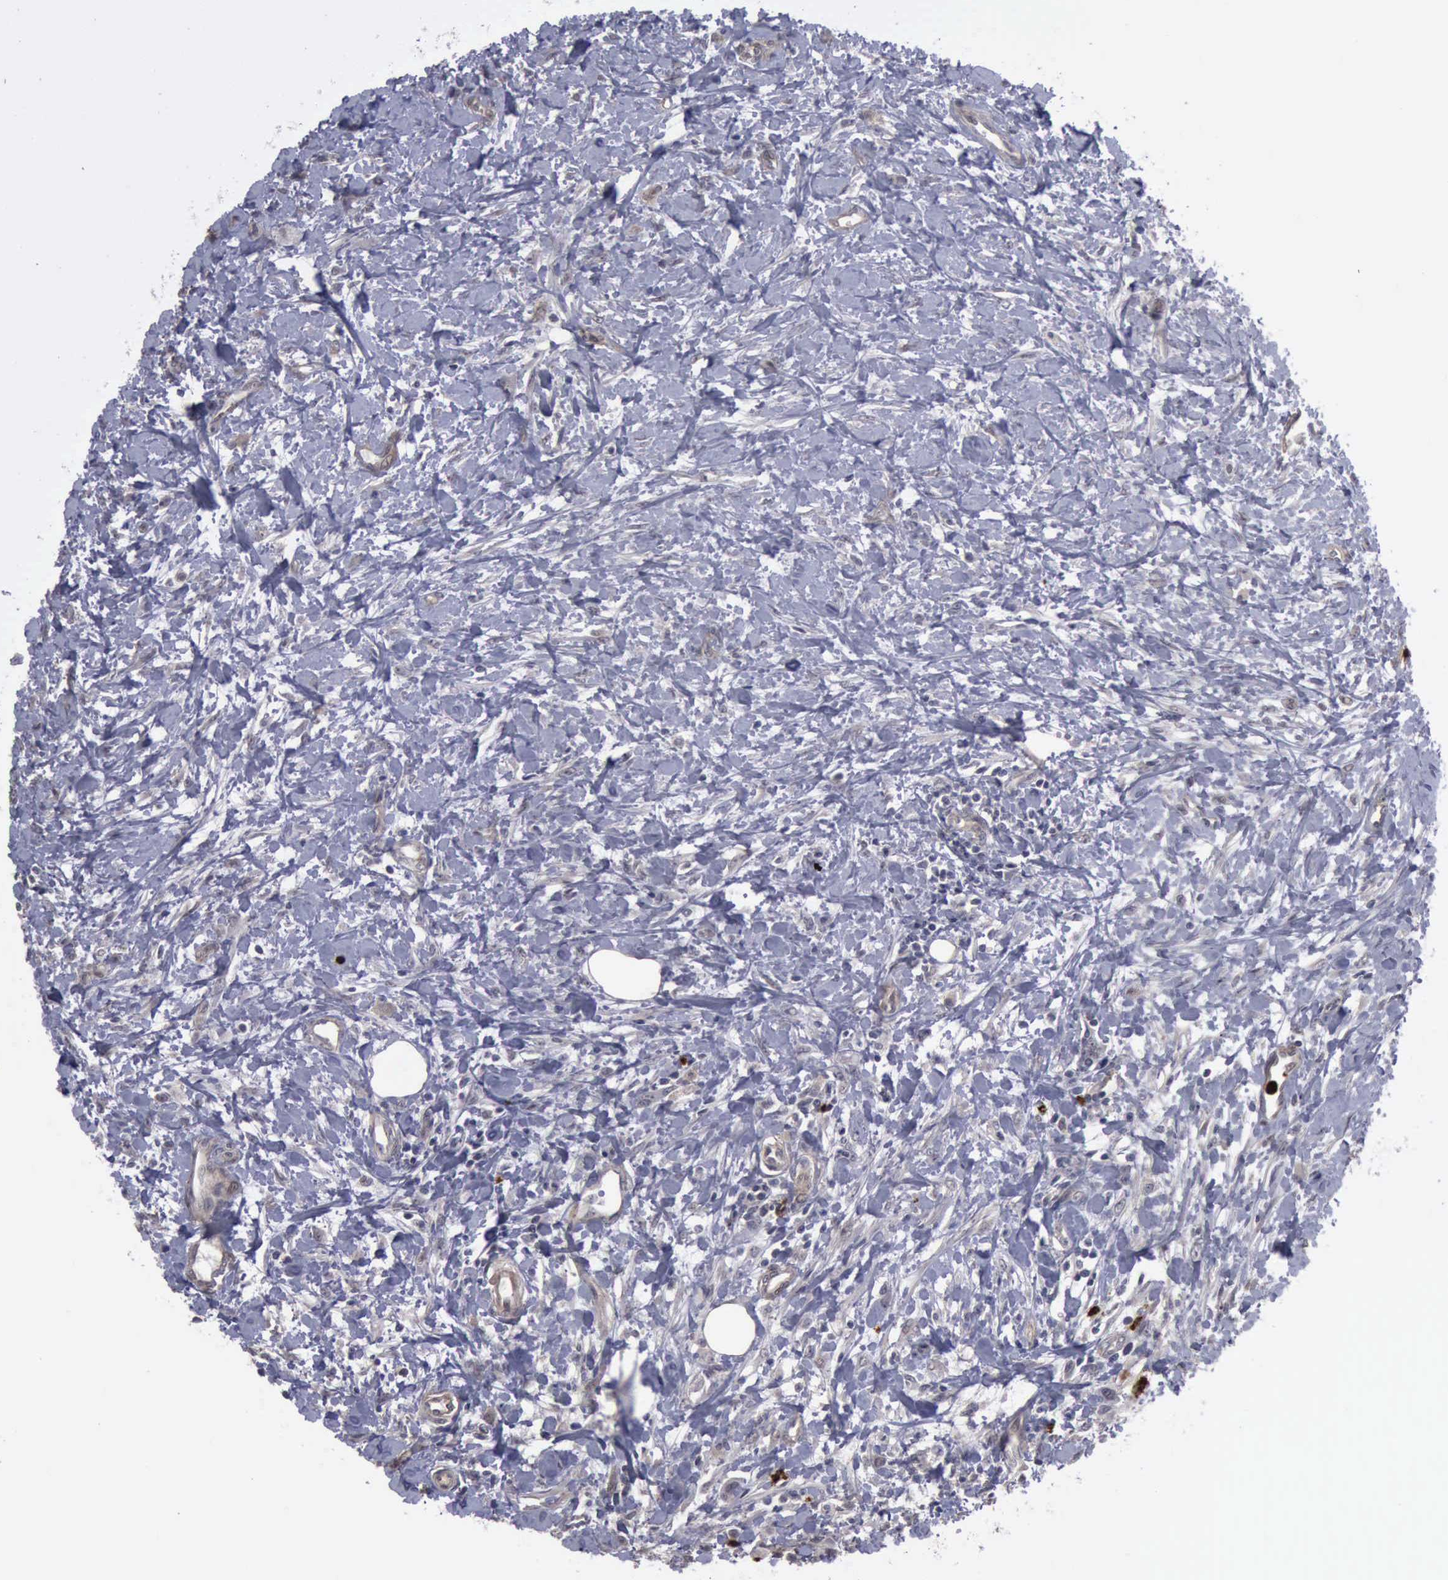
{"staining": {"intensity": "negative", "quantity": "none", "location": "none"}, "tissue": "urothelial cancer", "cell_type": "Tumor cells", "image_type": "cancer", "snomed": [{"axis": "morphology", "description": "Urothelial carcinoma, High grade"}, {"axis": "topography", "description": "Urinary bladder"}], "caption": "This is an immunohistochemistry histopathology image of urothelial carcinoma (high-grade). There is no staining in tumor cells.", "gene": "MMP9", "patient": {"sex": "male", "age": 56}}